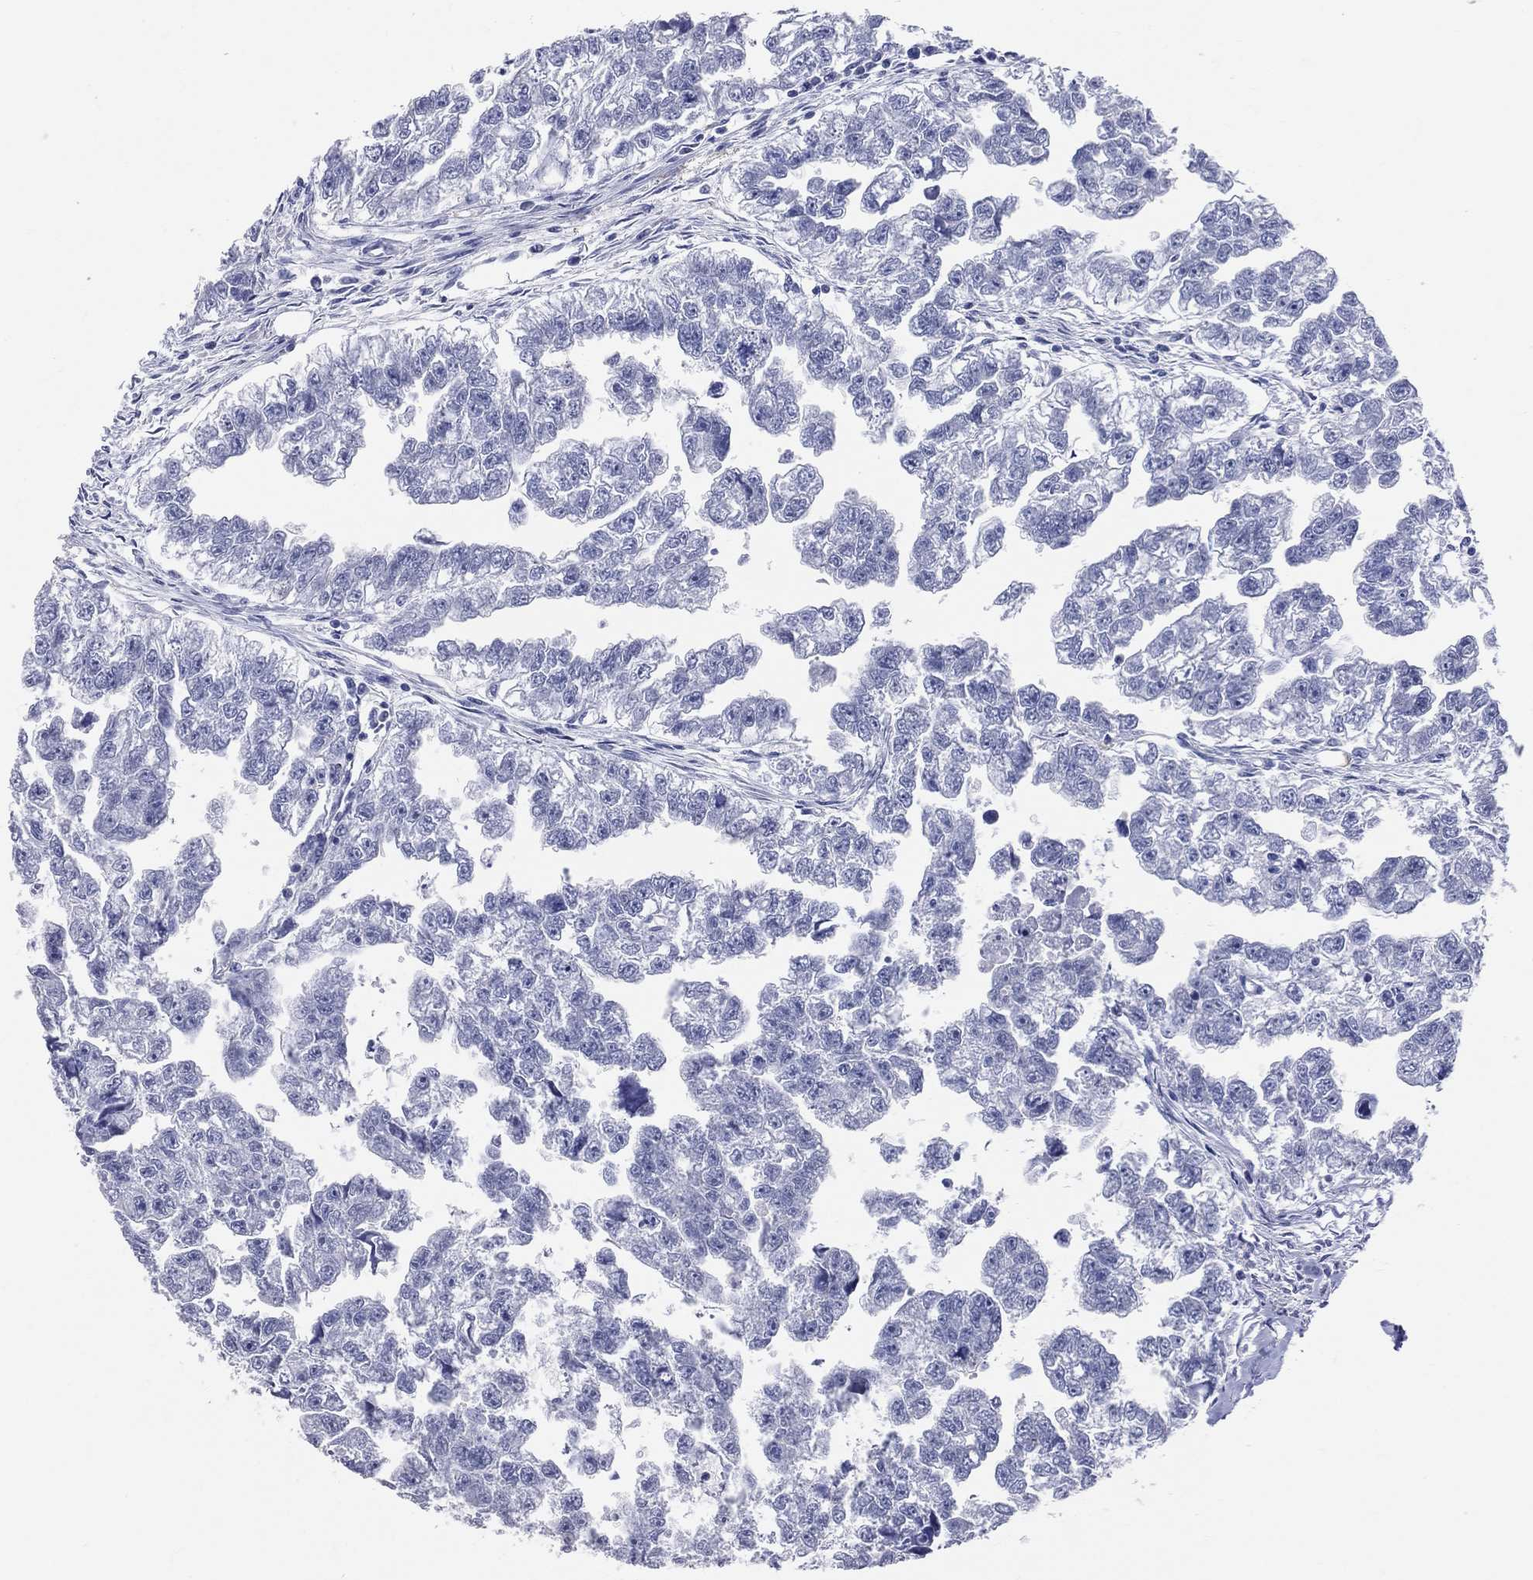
{"staining": {"intensity": "negative", "quantity": "none", "location": "none"}, "tissue": "testis cancer", "cell_type": "Tumor cells", "image_type": "cancer", "snomed": [{"axis": "morphology", "description": "Carcinoma, Embryonal, NOS"}, {"axis": "morphology", "description": "Teratoma, malignant, NOS"}, {"axis": "topography", "description": "Testis"}], "caption": "IHC micrograph of neoplastic tissue: human testis cancer (malignant teratoma) stained with DAB demonstrates no significant protein positivity in tumor cells. The staining was performed using DAB (3,3'-diaminobenzidine) to visualize the protein expression in brown, while the nuclei were stained in blue with hematoxylin (Magnification: 20x).", "gene": "LAT", "patient": {"sex": "male", "age": 44}}